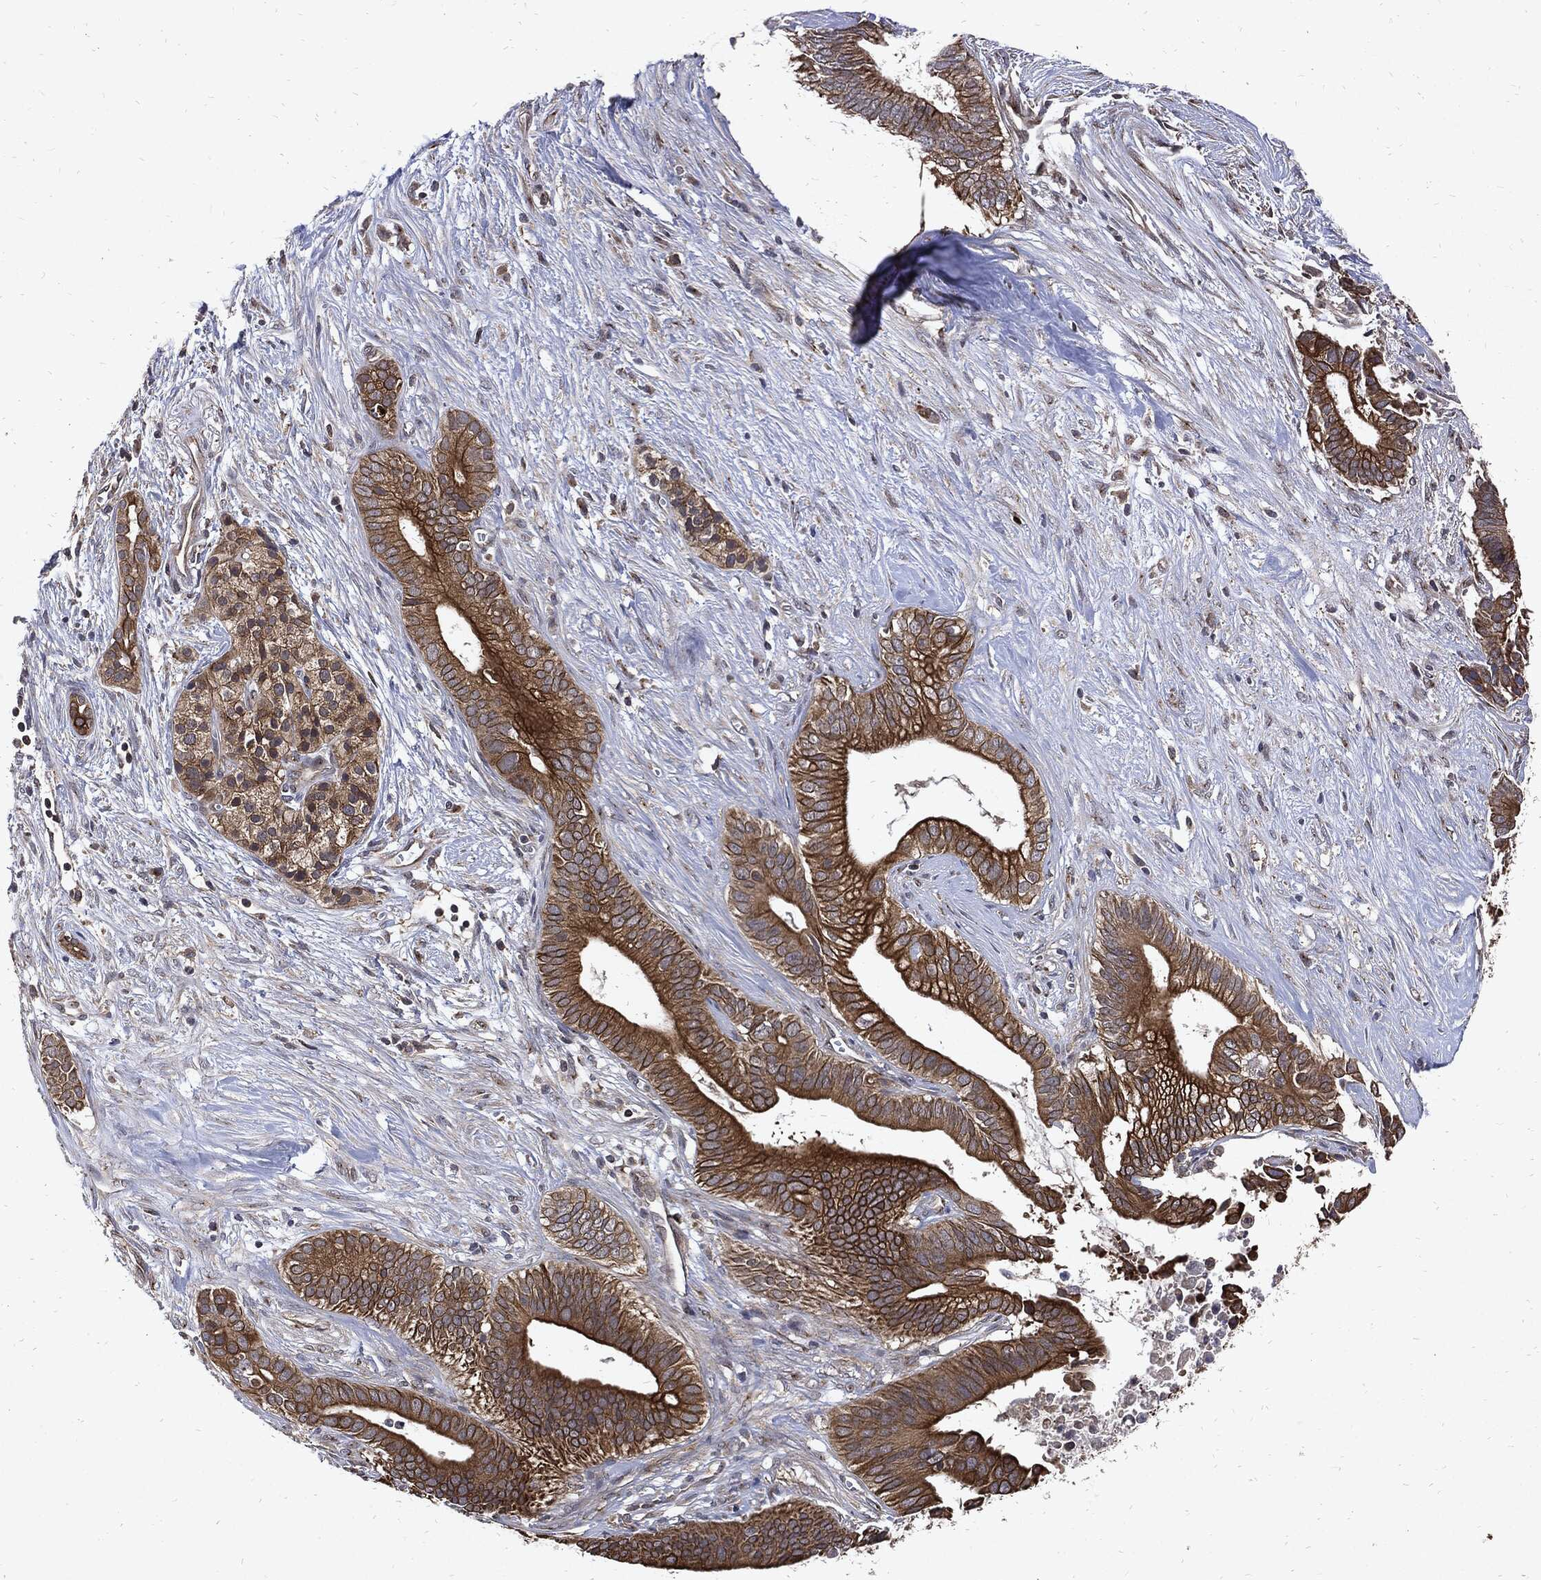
{"staining": {"intensity": "strong", "quantity": ">75%", "location": "cytoplasmic/membranous"}, "tissue": "pancreatic cancer", "cell_type": "Tumor cells", "image_type": "cancer", "snomed": [{"axis": "morphology", "description": "Adenocarcinoma, NOS"}, {"axis": "topography", "description": "Pancreas"}], "caption": "Immunohistochemistry micrograph of pancreatic cancer stained for a protein (brown), which shows high levels of strong cytoplasmic/membranous staining in about >75% of tumor cells.", "gene": "DCTN1", "patient": {"sex": "male", "age": 61}}